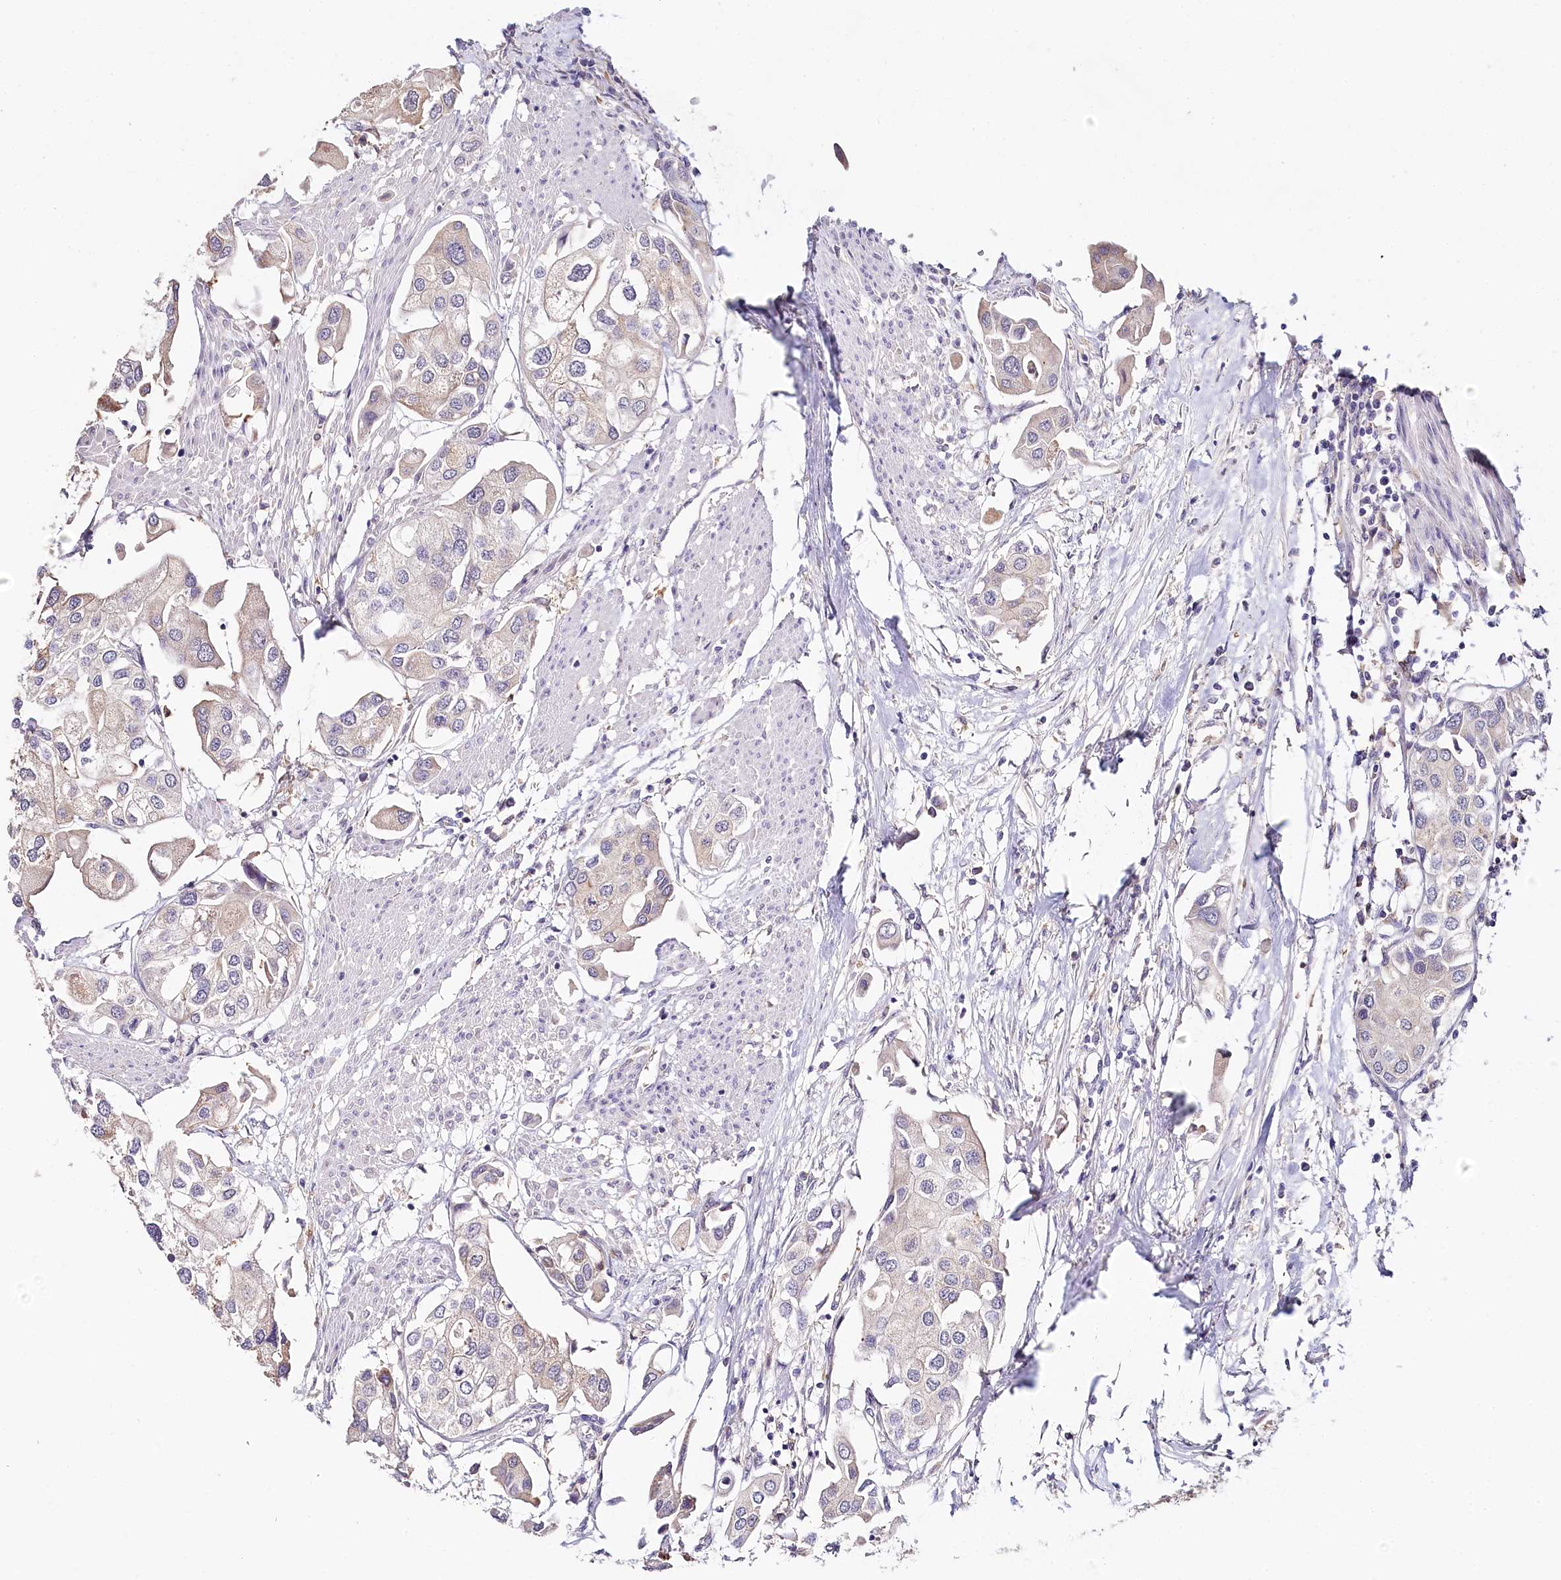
{"staining": {"intensity": "negative", "quantity": "none", "location": "none"}, "tissue": "urothelial cancer", "cell_type": "Tumor cells", "image_type": "cancer", "snomed": [{"axis": "morphology", "description": "Urothelial carcinoma, High grade"}, {"axis": "topography", "description": "Urinary bladder"}], "caption": "Human high-grade urothelial carcinoma stained for a protein using immunohistochemistry (IHC) exhibits no positivity in tumor cells.", "gene": "DAPK1", "patient": {"sex": "male", "age": 64}}